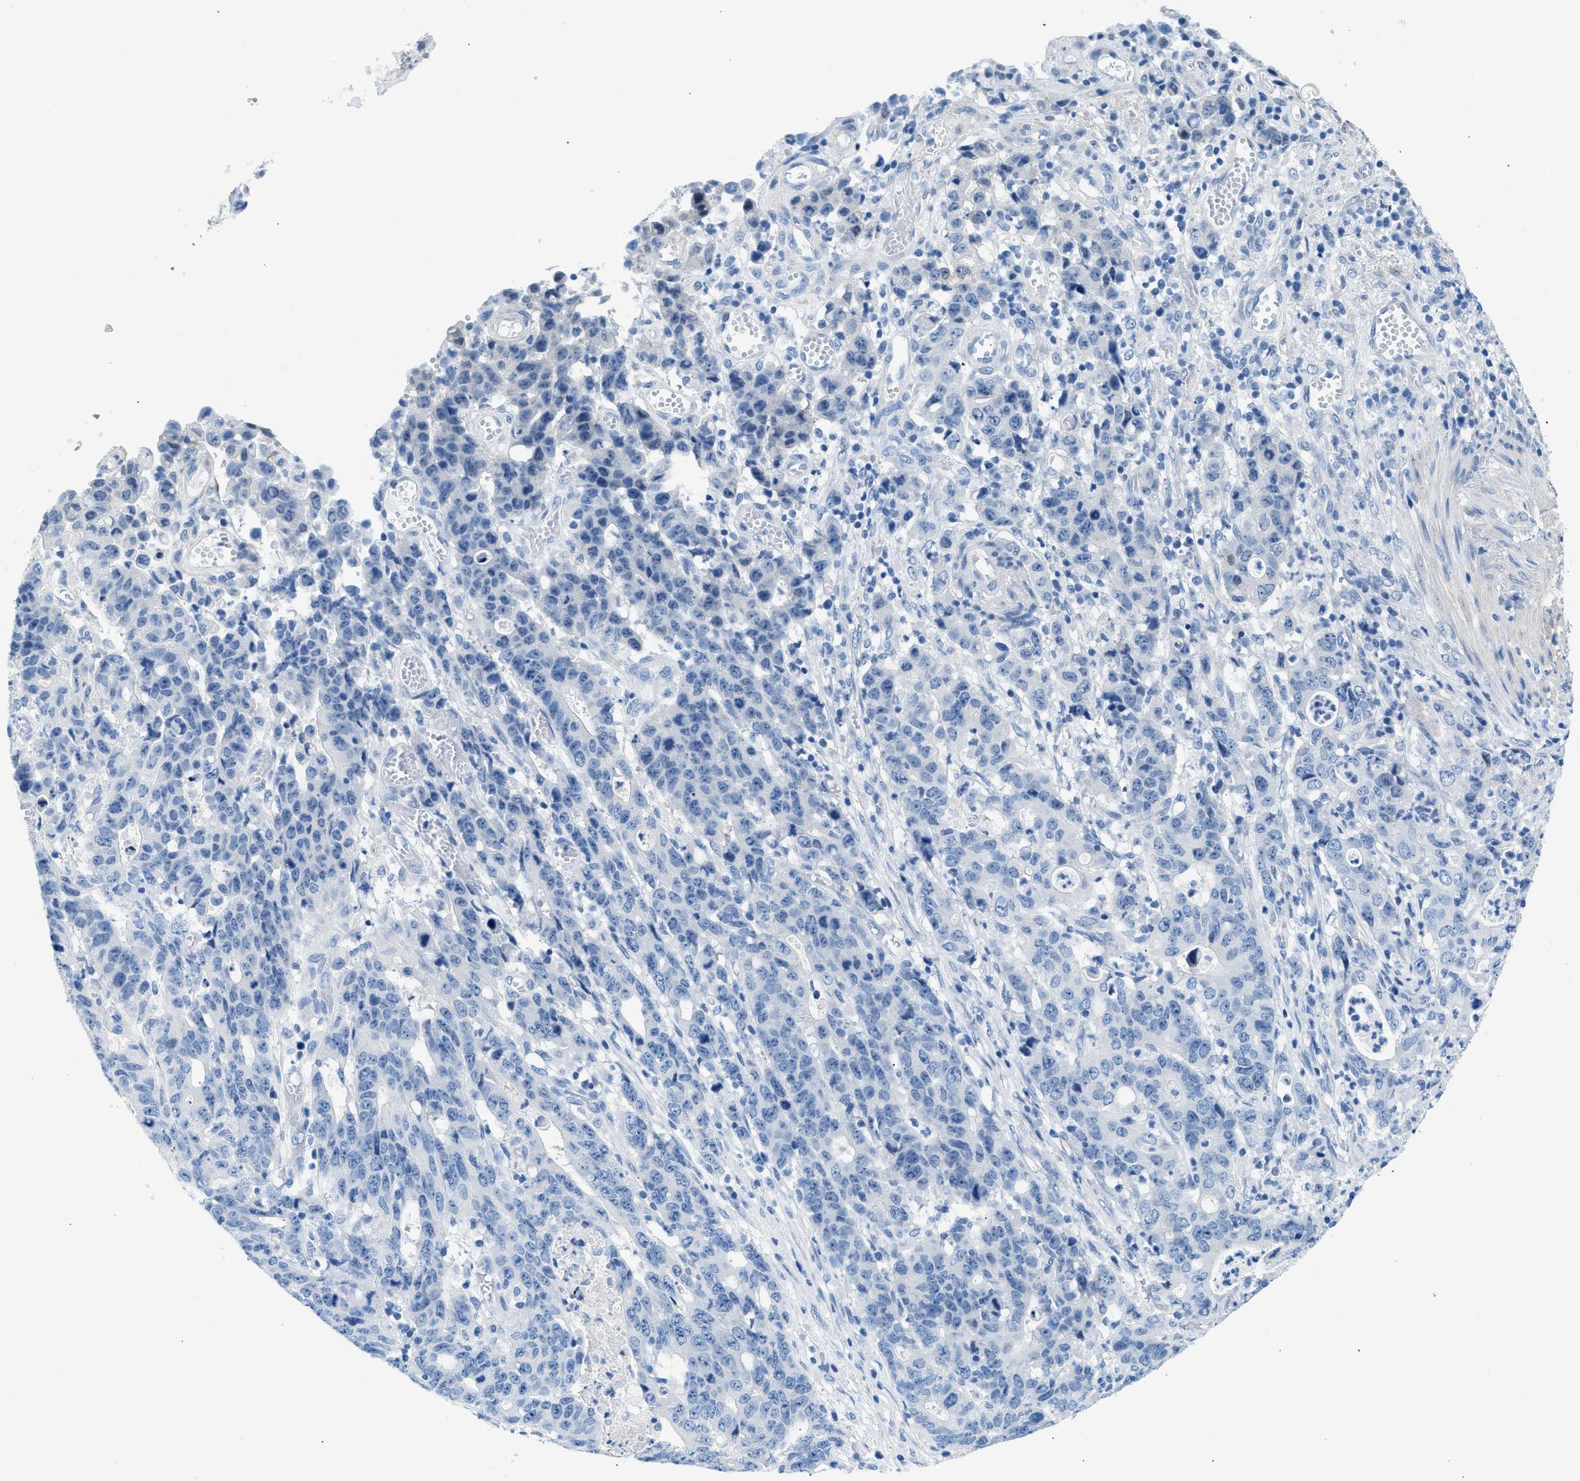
{"staining": {"intensity": "negative", "quantity": "none", "location": "none"}, "tissue": "stomach cancer", "cell_type": "Tumor cells", "image_type": "cancer", "snomed": [{"axis": "morphology", "description": "Adenocarcinoma, NOS"}, {"axis": "topography", "description": "Stomach, upper"}], "caption": "IHC of human stomach cancer (adenocarcinoma) shows no expression in tumor cells.", "gene": "SPAM1", "patient": {"sex": "male", "age": 69}}